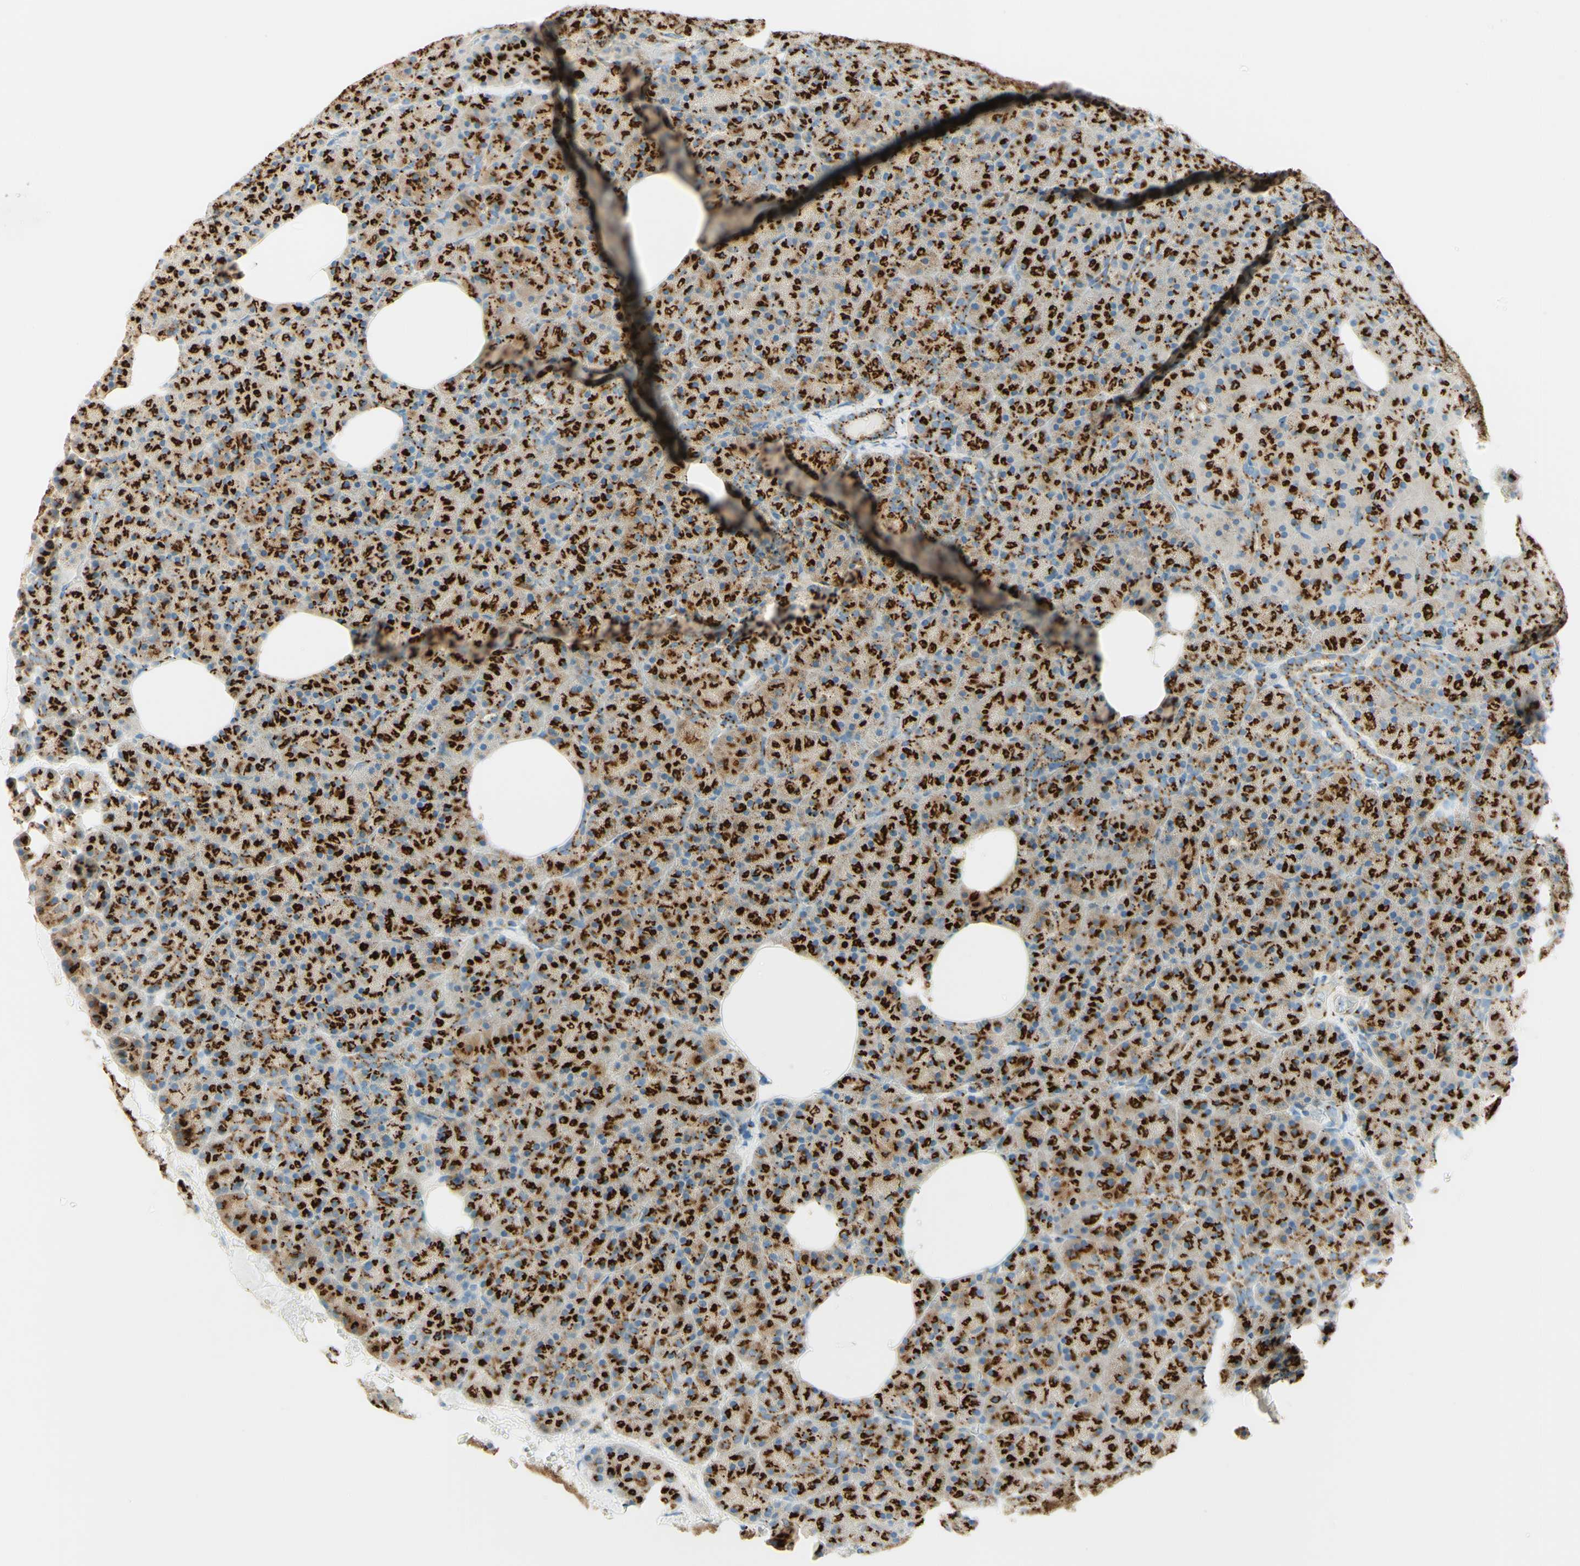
{"staining": {"intensity": "strong", "quantity": ">75%", "location": "cytoplasmic/membranous"}, "tissue": "pancreas", "cell_type": "Exocrine glandular cells", "image_type": "normal", "snomed": [{"axis": "morphology", "description": "Normal tissue, NOS"}, {"axis": "topography", "description": "Pancreas"}], "caption": "Immunohistochemistry of unremarkable pancreas reveals high levels of strong cytoplasmic/membranous staining in approximately >75% of exocrine glandular cells. Using DAB (3,3'-diaminobenzidine) (brown) and hematoxylin (blue) stains, captured at high magnification using brightfield microscopy.", "gene": "GOLGB1", "patient": {"sex": "female", "age": 35}}